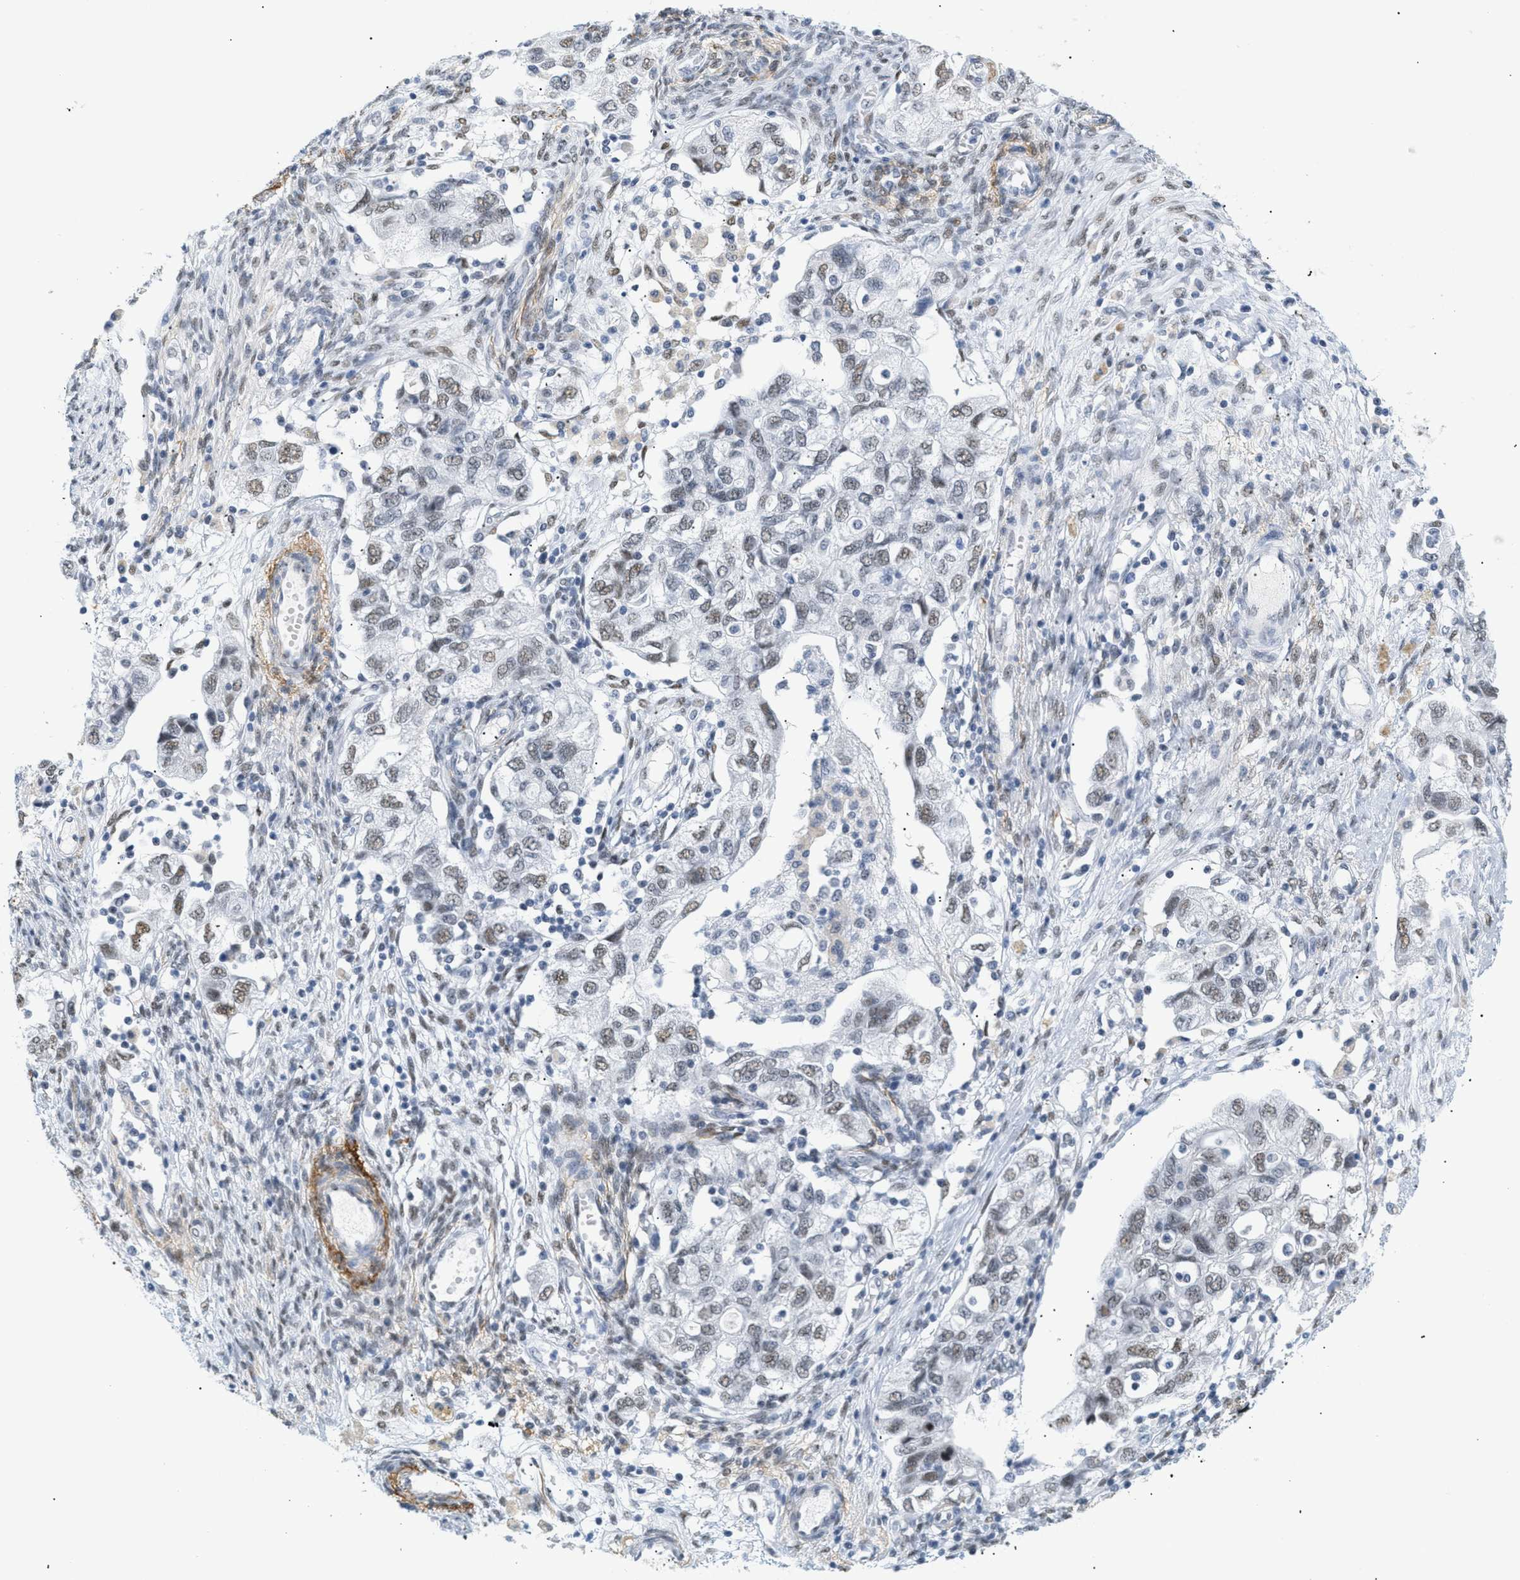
{"staining": {"intensity": "weak", "quantity": ">75%", "location": "nuclear"}, "tissue": "ovarian cancer", "cell_type": "Tumor cells", "image_type": "cancer", "snomed": [{"axis": "morphology", "description": "Carcinoma, NOS"}, {"axis": "morphology", "description": "Cystadenocarcinoma, serous, NOS"}, {"axis": "topography", "description": "Ovary"}], "caption": "A photomicrograph of ovarian cancer stained for a protein displays weak nuclear brown staining in tumor cells. The staining was performed using DAB (3,3'-diaminobenzidine), with brown indicating positive protein expression. Nuclei are stained blue with hematoxylin.", "gene": "ELN", "patient": {"sex": "female", "age": 69}}